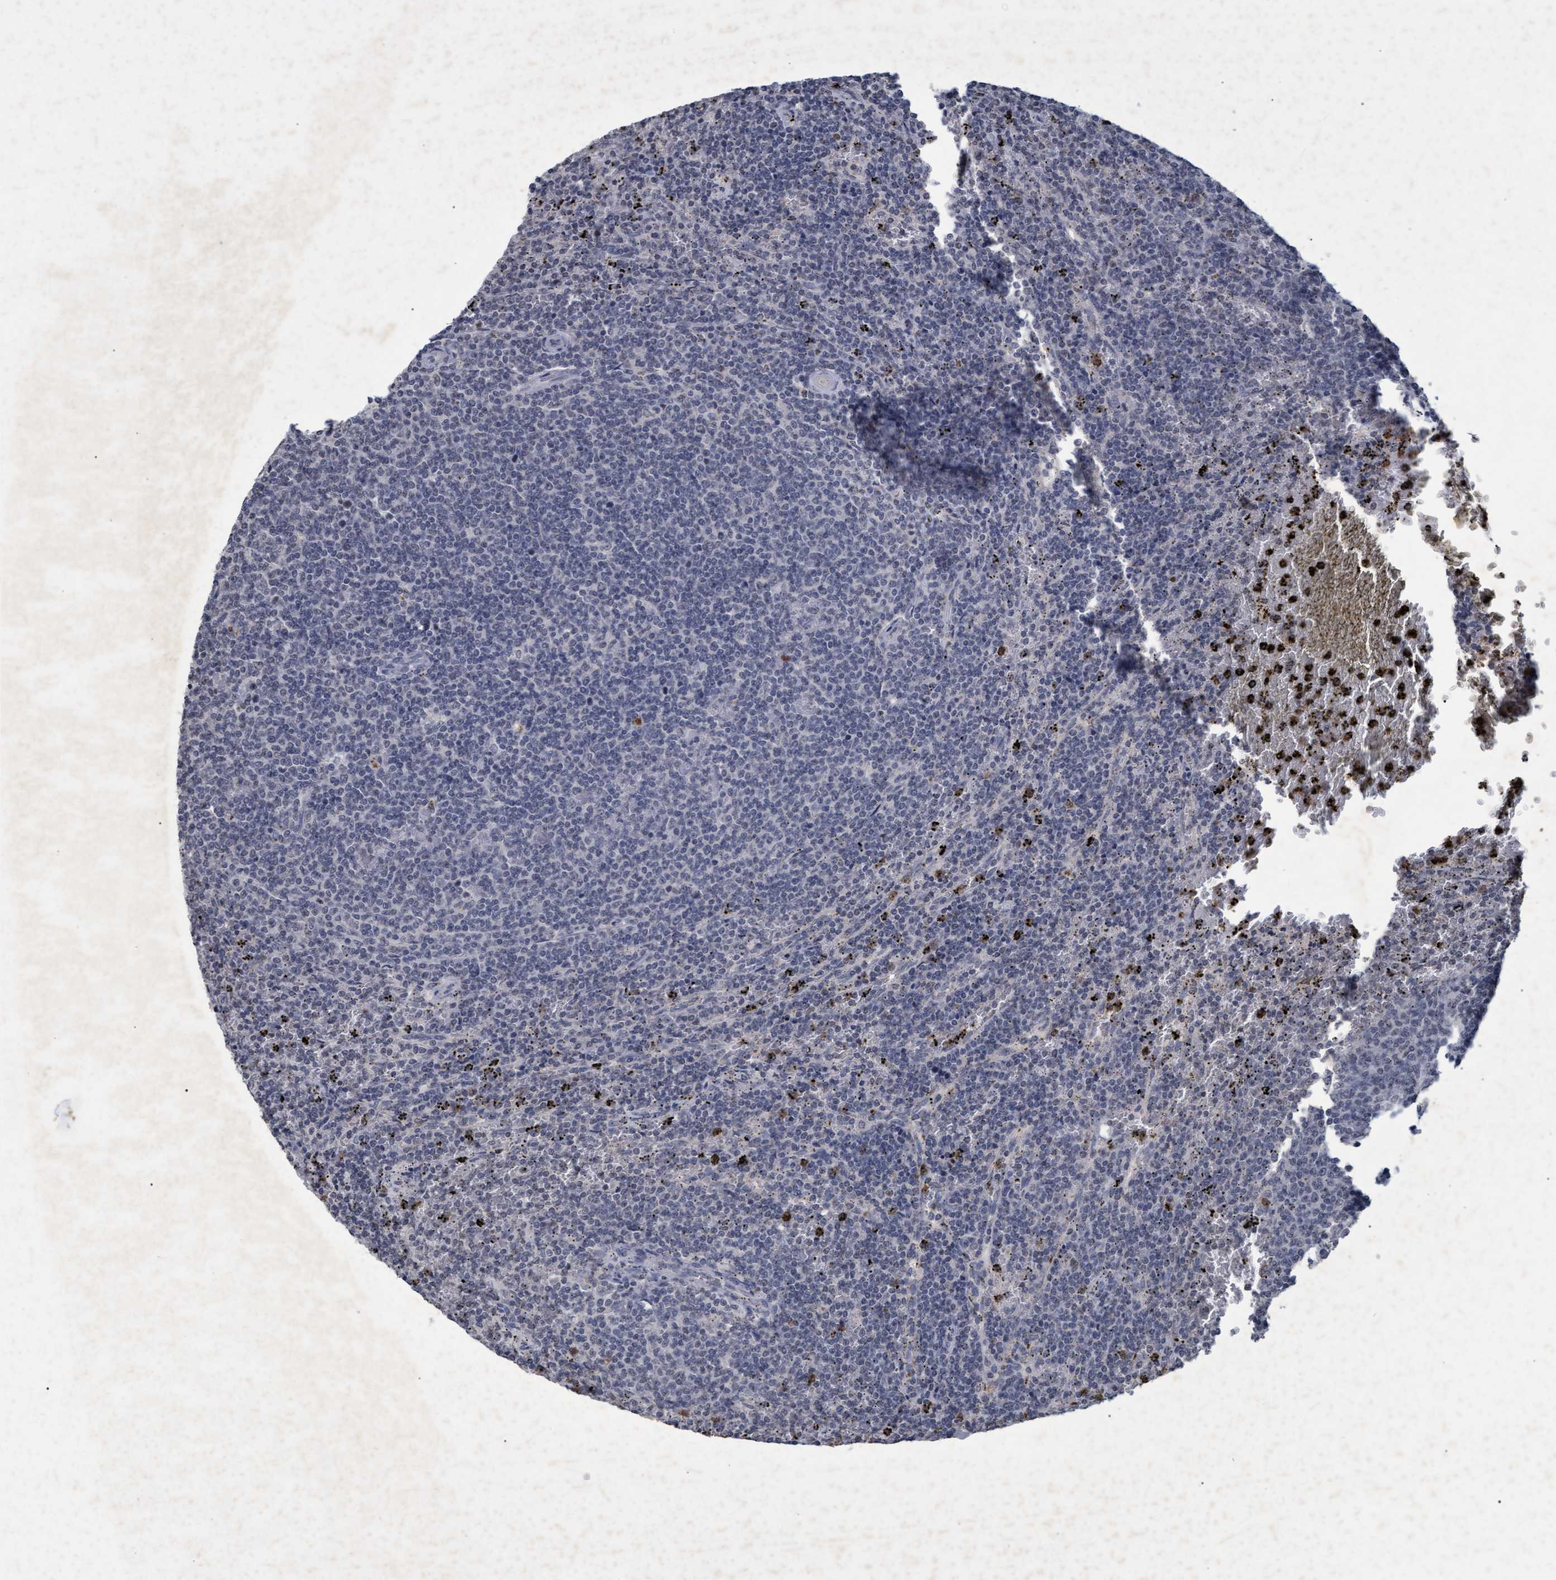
{"staining": {"intensity": "negative", "quantity": "none", "location": "none"}, "tissue": "lymphoma", "cell_type": "Tumor cells", "image_type": "cancer", "snomed": [{"axis": "morphology", "description": "Malignant lymphoma, non-Hodgkin's type, Low grade"}, {"axis": "topography", "description": "Spleen"}], "caption": "This histopathology image is of lymphoma stained with immunohistochemistry to label a protein in brown with the nuclei are counter-stained blue. There is no expression in tumor cells.", "gene": "GALC", "patient": {"sex": "female", "age": 50}}